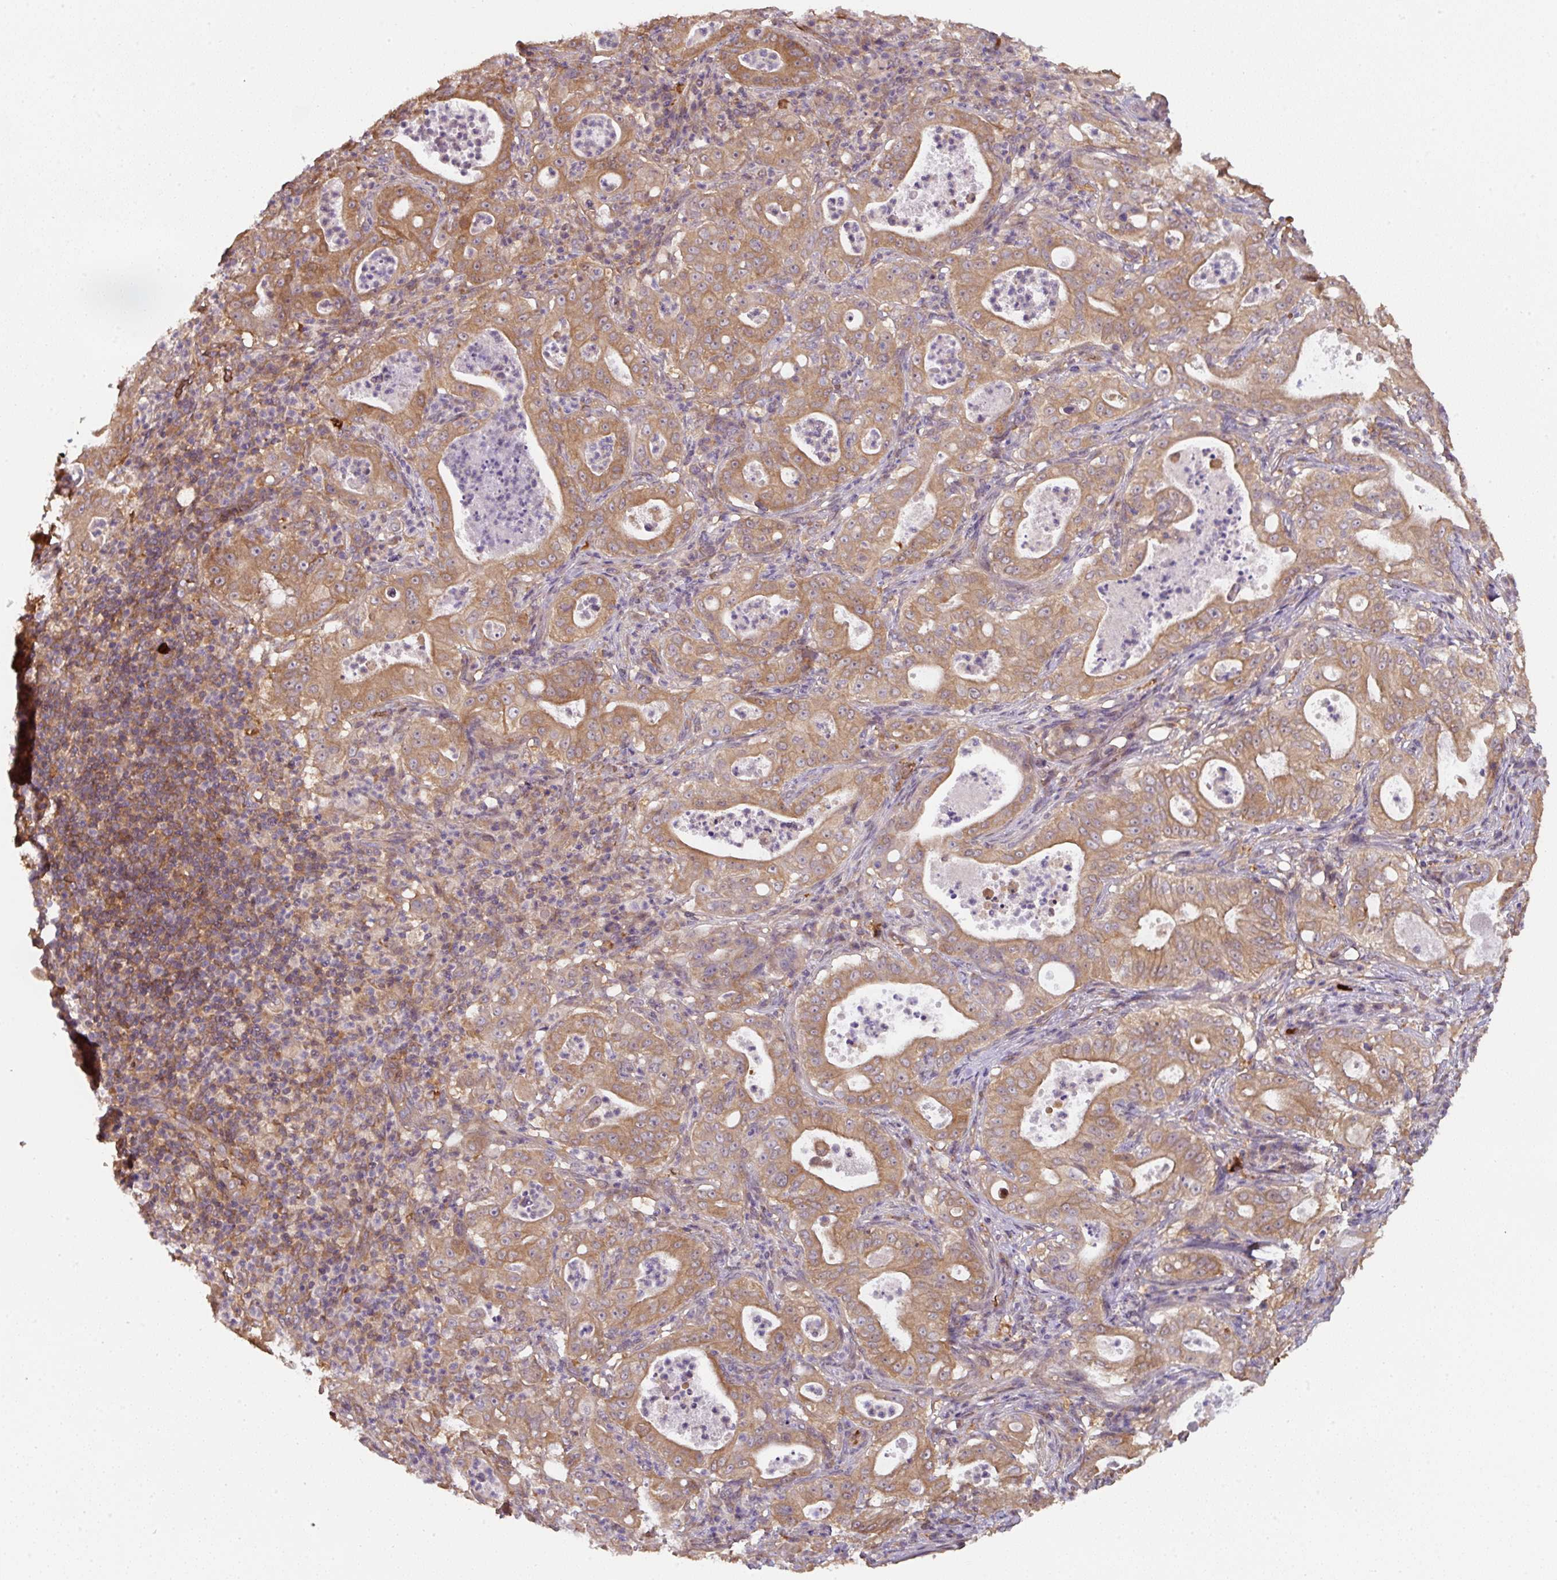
{"staining": {"intensity": "moderate", "quantity": ">75%", "location": "cytoplasmic/membranous"}, "tissue": "pancreatic cancer", "cell_type": "Tumor cells", "image_type": "cancer", "snomed": [{"axis": "morphology", "description": "Adenocarcinoma, NOS"}, {"axis": "topography", "description": "Pancreas"}], "caption": "Protein expression by IHC exhibits moderate cytoplasmic/membranous staining in about >75% of tumor cells in pancreatic cancer (adenocarcinoma). The protein of interest is stained brown, and the nuclei are stained in blue (DAB (3,3'-diaminobenzidine) IHC with brightfield microscopy, high magnification).", "gene": "ST13", "patient": {"sex": "male", "age": 71}}